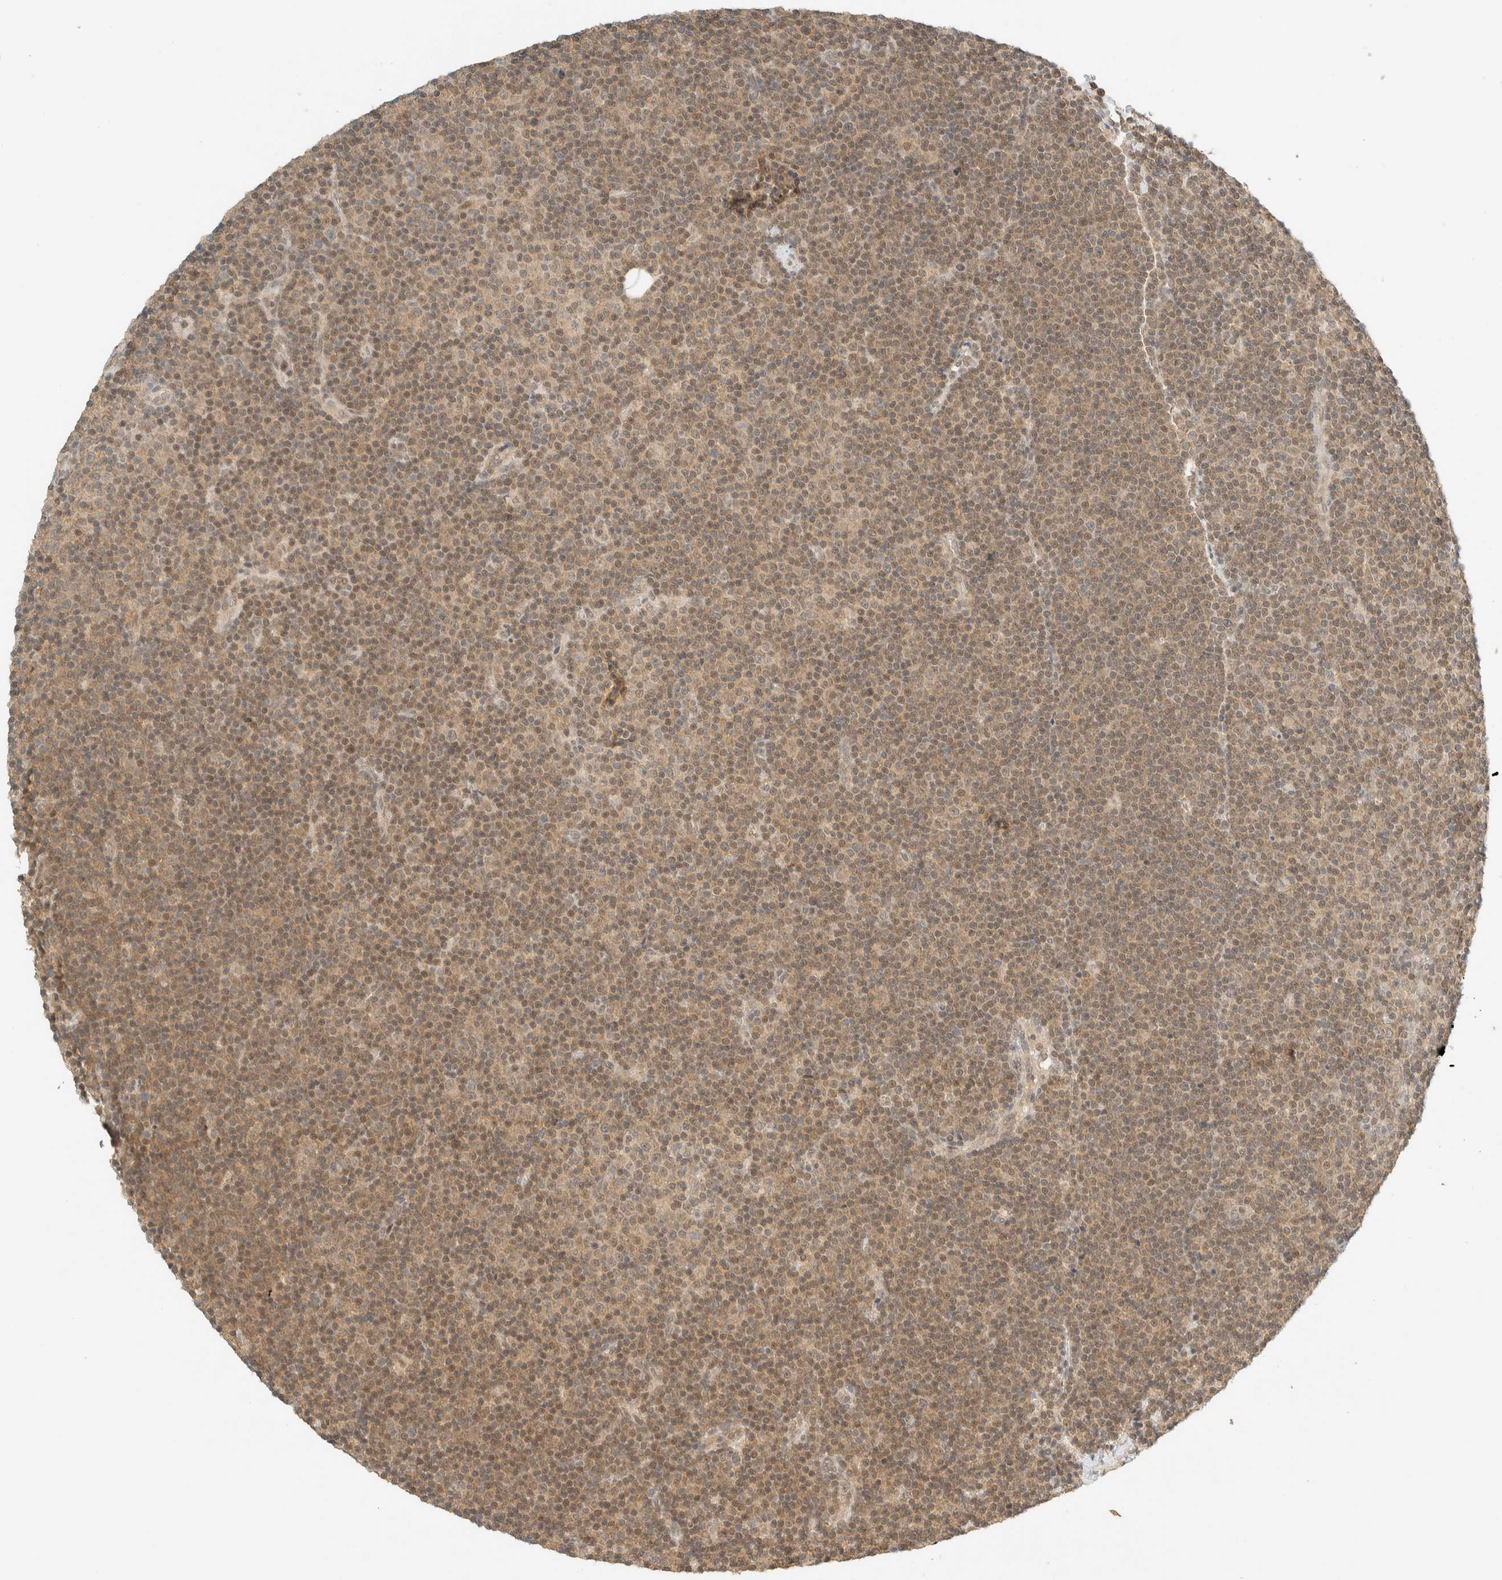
{"staining": {"intensity": "weak", "quantity": ">75%", "location": "cytoplasmic/membranous"}, "tissue": "lymphoma", "cell_type": "Tumor cells", "image_type": "cancer", "snomed": [{"axis": "morphology", "description": "Malignant lymphoma, non-Hodgkin's type, Low grade"}, {"axis": "topography", "description": "Lymph node"}], "caption": "An image of malignant lymphoma, non-Hodgkin's type (low-grade) stained for a protein reveals weak cytoplasmic/membranous brown staining in tumor cells. The staining is performed using DAB (3,3'-diaminobenzidine) brown chromogen to label protein expression. The nuclei are counter-stained blue using hematoxylin.", "gene": "KIFAP3", "patient": {"sex": "female", "age": 67}}